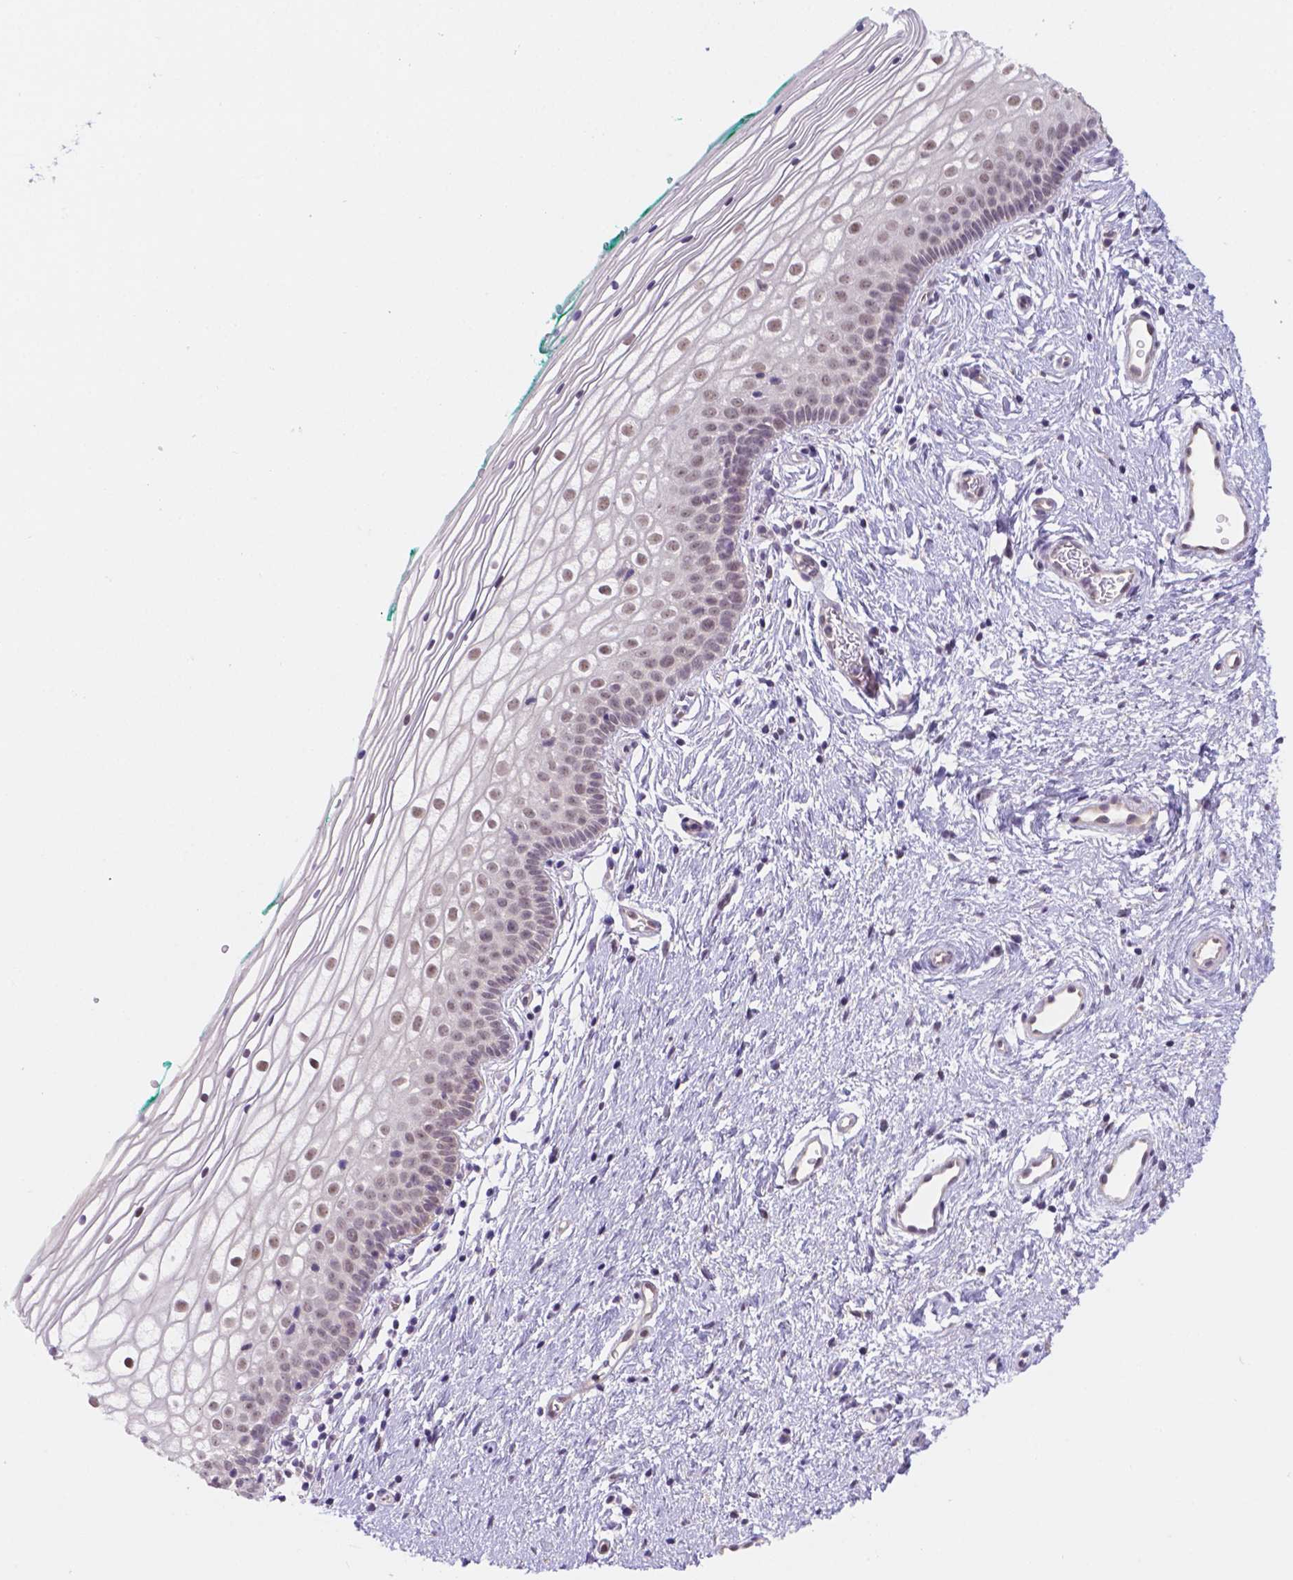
{"staining": {"intensity": "moderate", "quantity": "25%-75%", "location": "nuclear"}, "tissue": "vagina", "cell_type": "Squamous epithelial cells", "image_type": "normal", "snomed": [{"axis": "morphology", "description": "Normal tissue, NOS"}, {"axis": "topography", "description": "Vagina"}], "caption": "Moderate nuclear positivity is identified in about 25%-75% of squamous epithelial cells in normal vagina. The protein of interest is stained brown, and the nuclei are stained in blue (DAB IHC with brightfield microscopy, high magnification).", "gene": "NXPE2", "patient": {"sex": "female", "age": 36}}